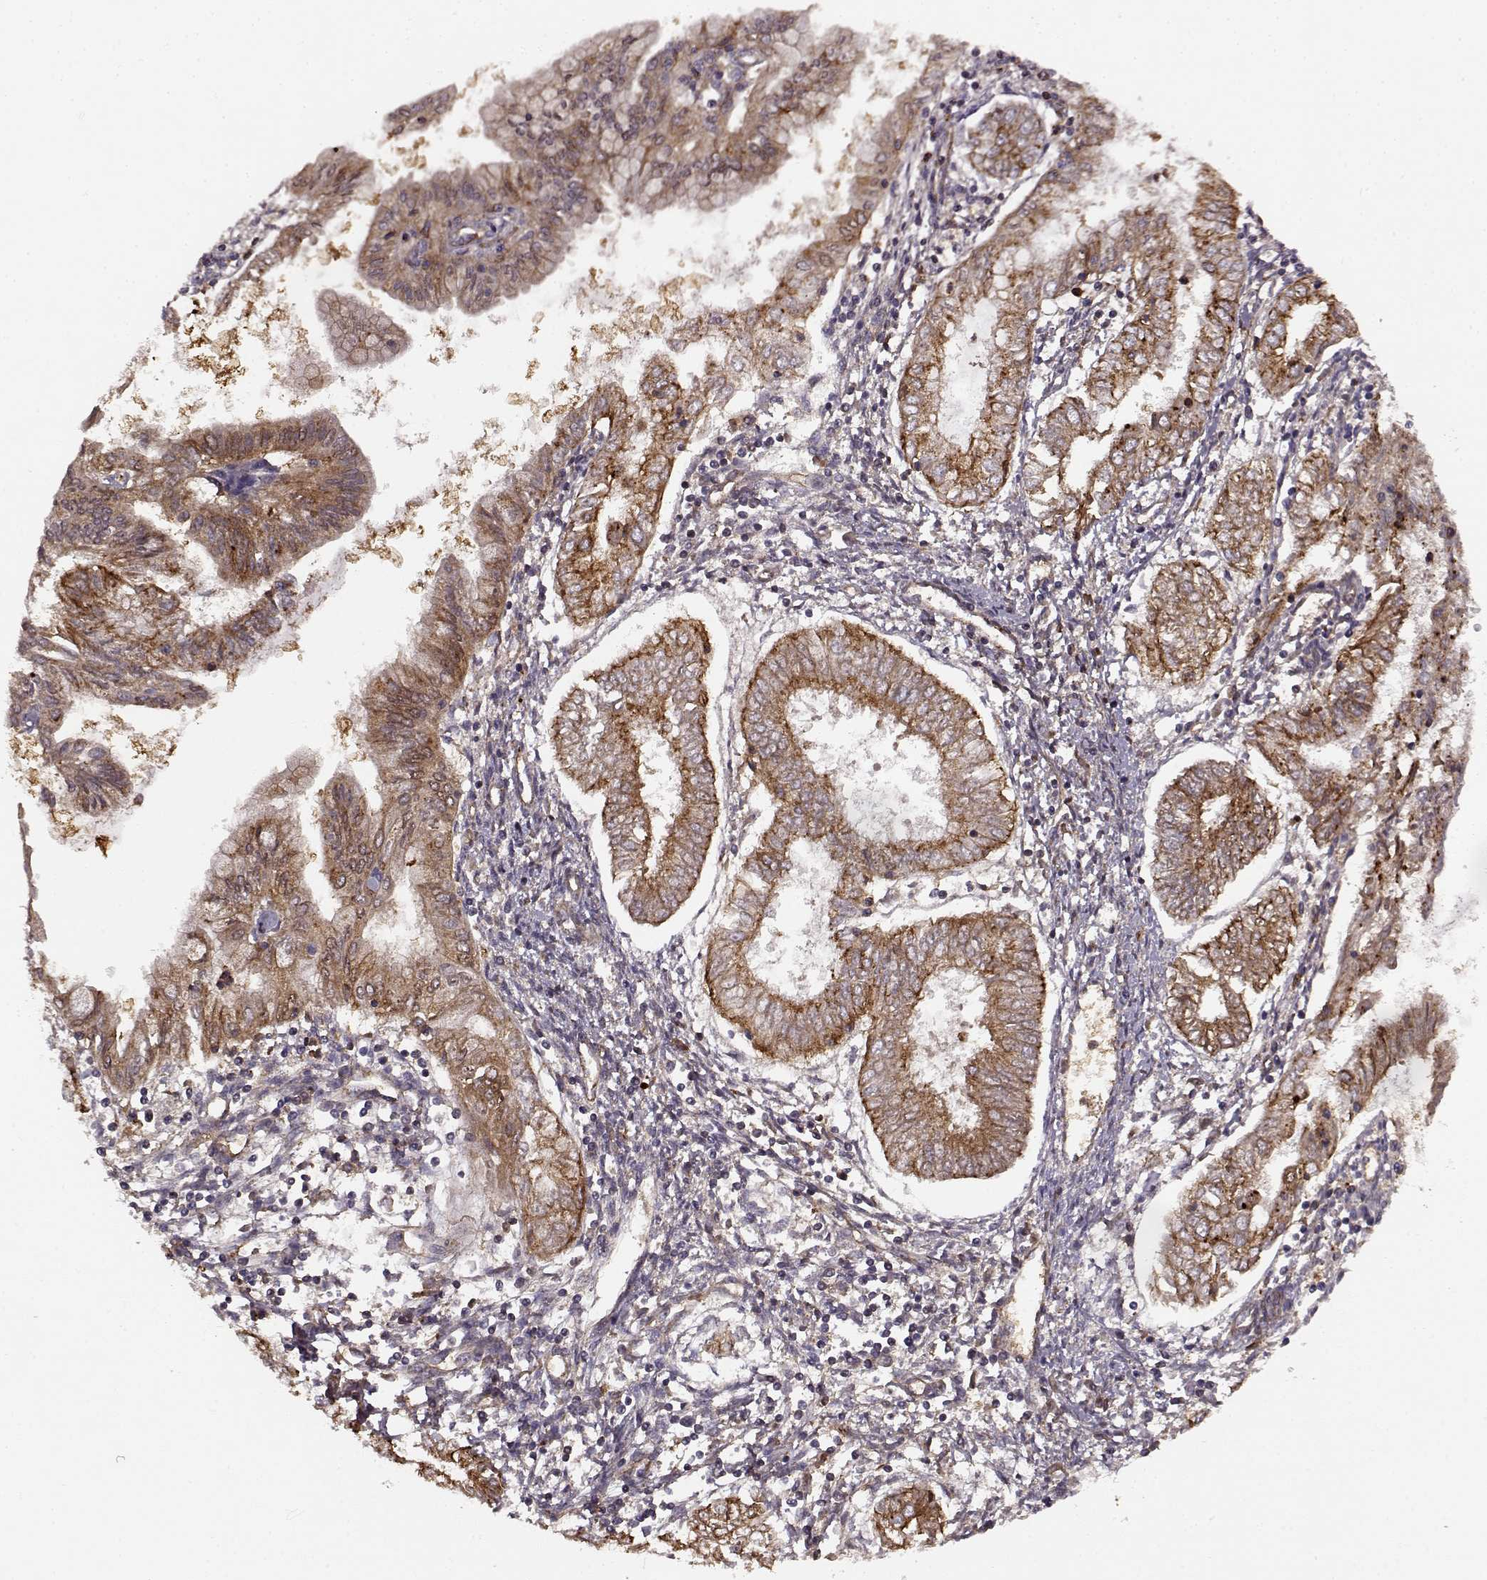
{"staining": {"intensity": "strong", "quantity": ">75%", "location": "cytoplasmic/membranous"}, "tissue": "endometrial cancer", "cell_type": "Tumor cells", "image_type": "cancer", "snomed": [{"axis": "morphology", "description": "Adenocarcinoma, NOS"}, {"axis": "topography", "description": "Endometrium"}], "caption": "IHC of human endometrial cancer demonstrates high levels of strong cytoplasmic/membranous staining in about >75% of tumor cells. The protein is shown in brown color, while the nuclei are stained blue.", "gene": "IFRD2", "patient": {"sex": "female", "age": 68}}